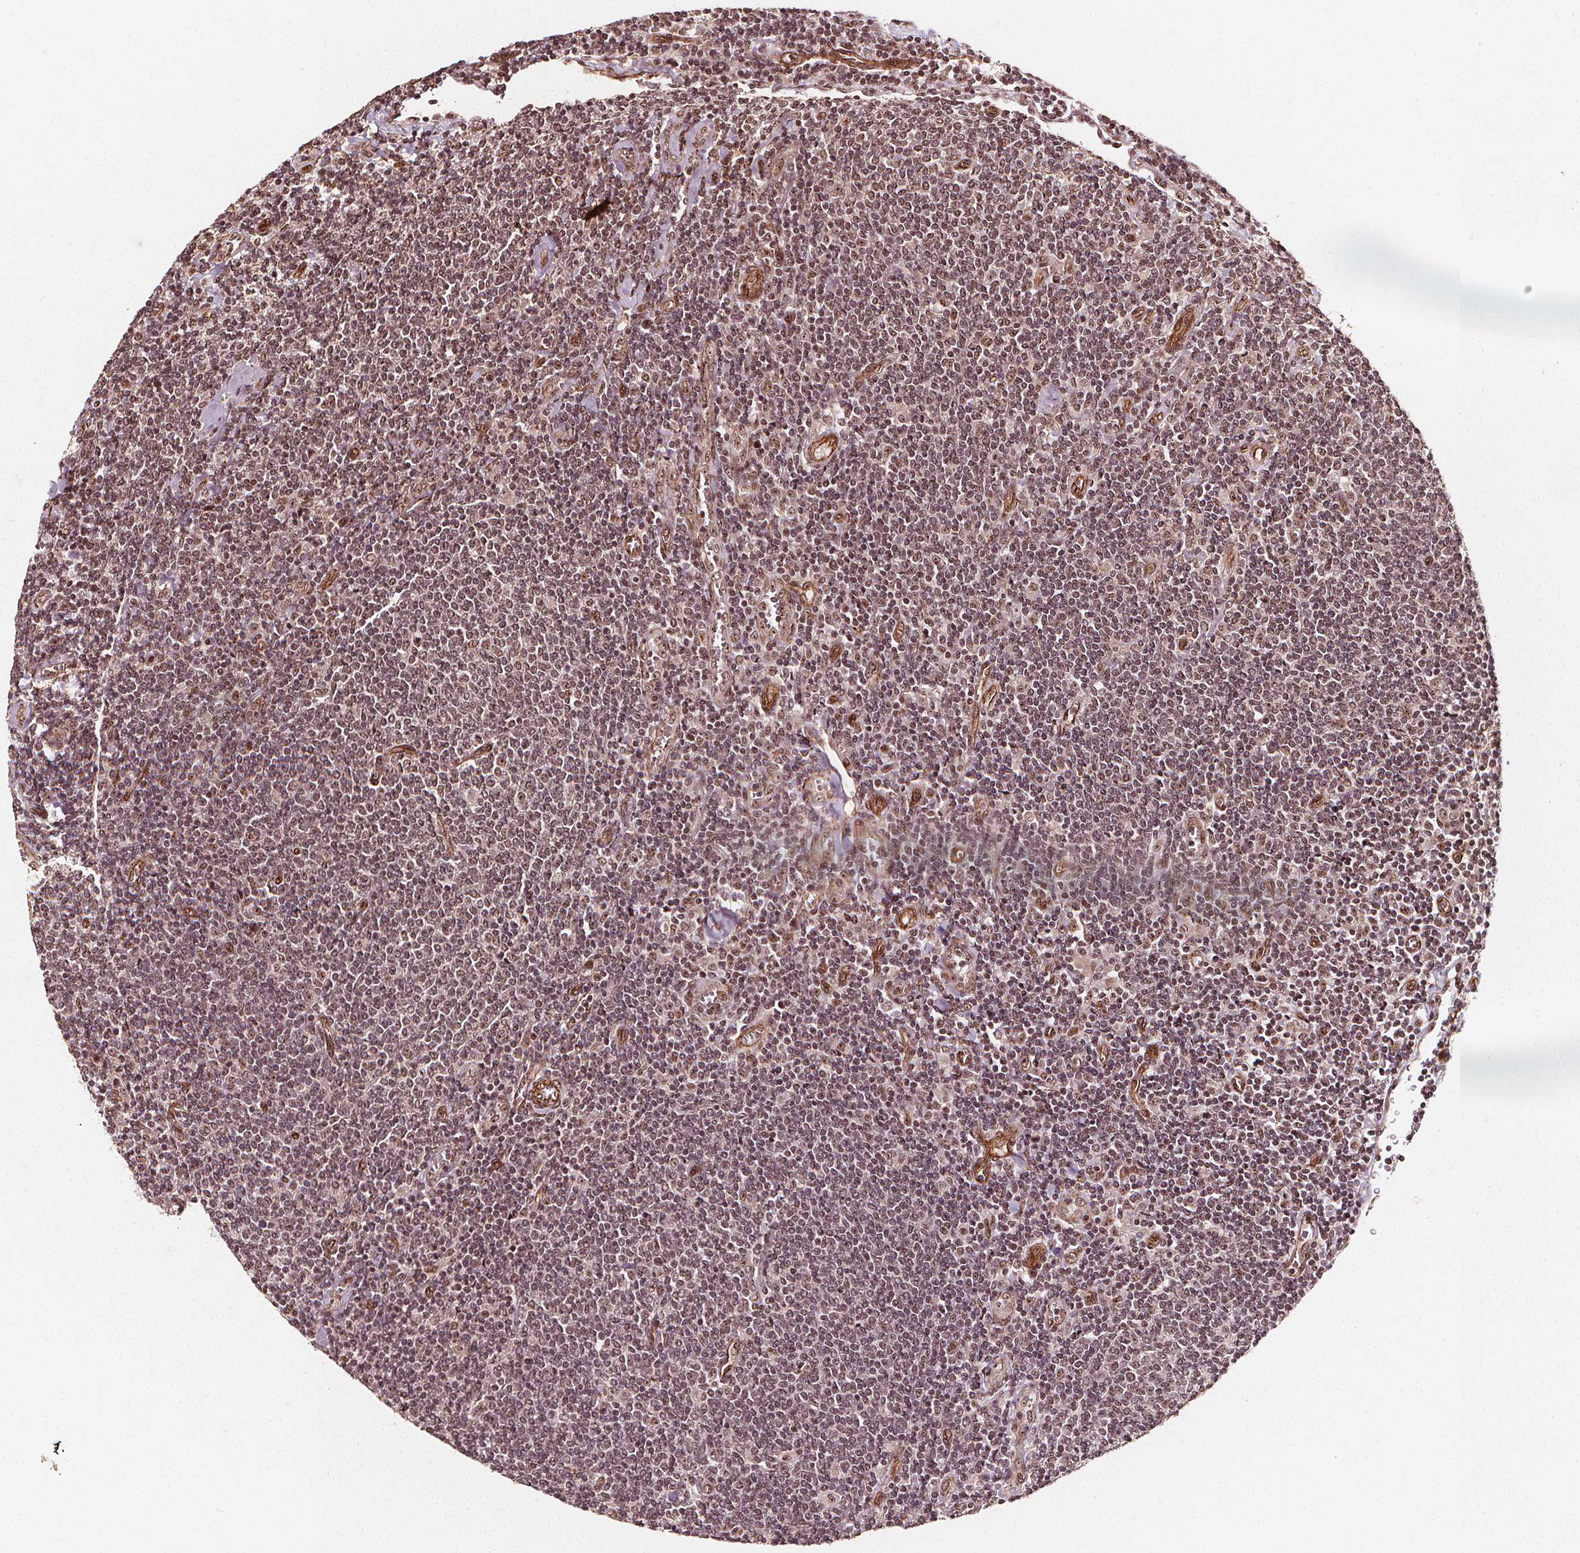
{"staining": {"intensity": "moderate", "quantity": ">75%", "location": "nuclear"}, "tissue": "lymphoma", "cell_type": "Tumor cells", "image_type": "cancer", "snomed": [{"axis": "morphology", "description": "Malignant lymphoma, non-Hodgkin's type, Low grade"}, {"axis": "topography", "description": "Lymph node"}], "caption": "Protein staining of lymphoma tissue demonstrates moderate nuclear expression in approximately >75% of tumor cells. The staining was performed using DAB (3,3'-diaminobenzidine), with brown indicating positive protein expression. Nuclei are stained blue with hematoxylin.", "gene": "EXOSC9", "patient": {"sex": "male", "age": 52}}